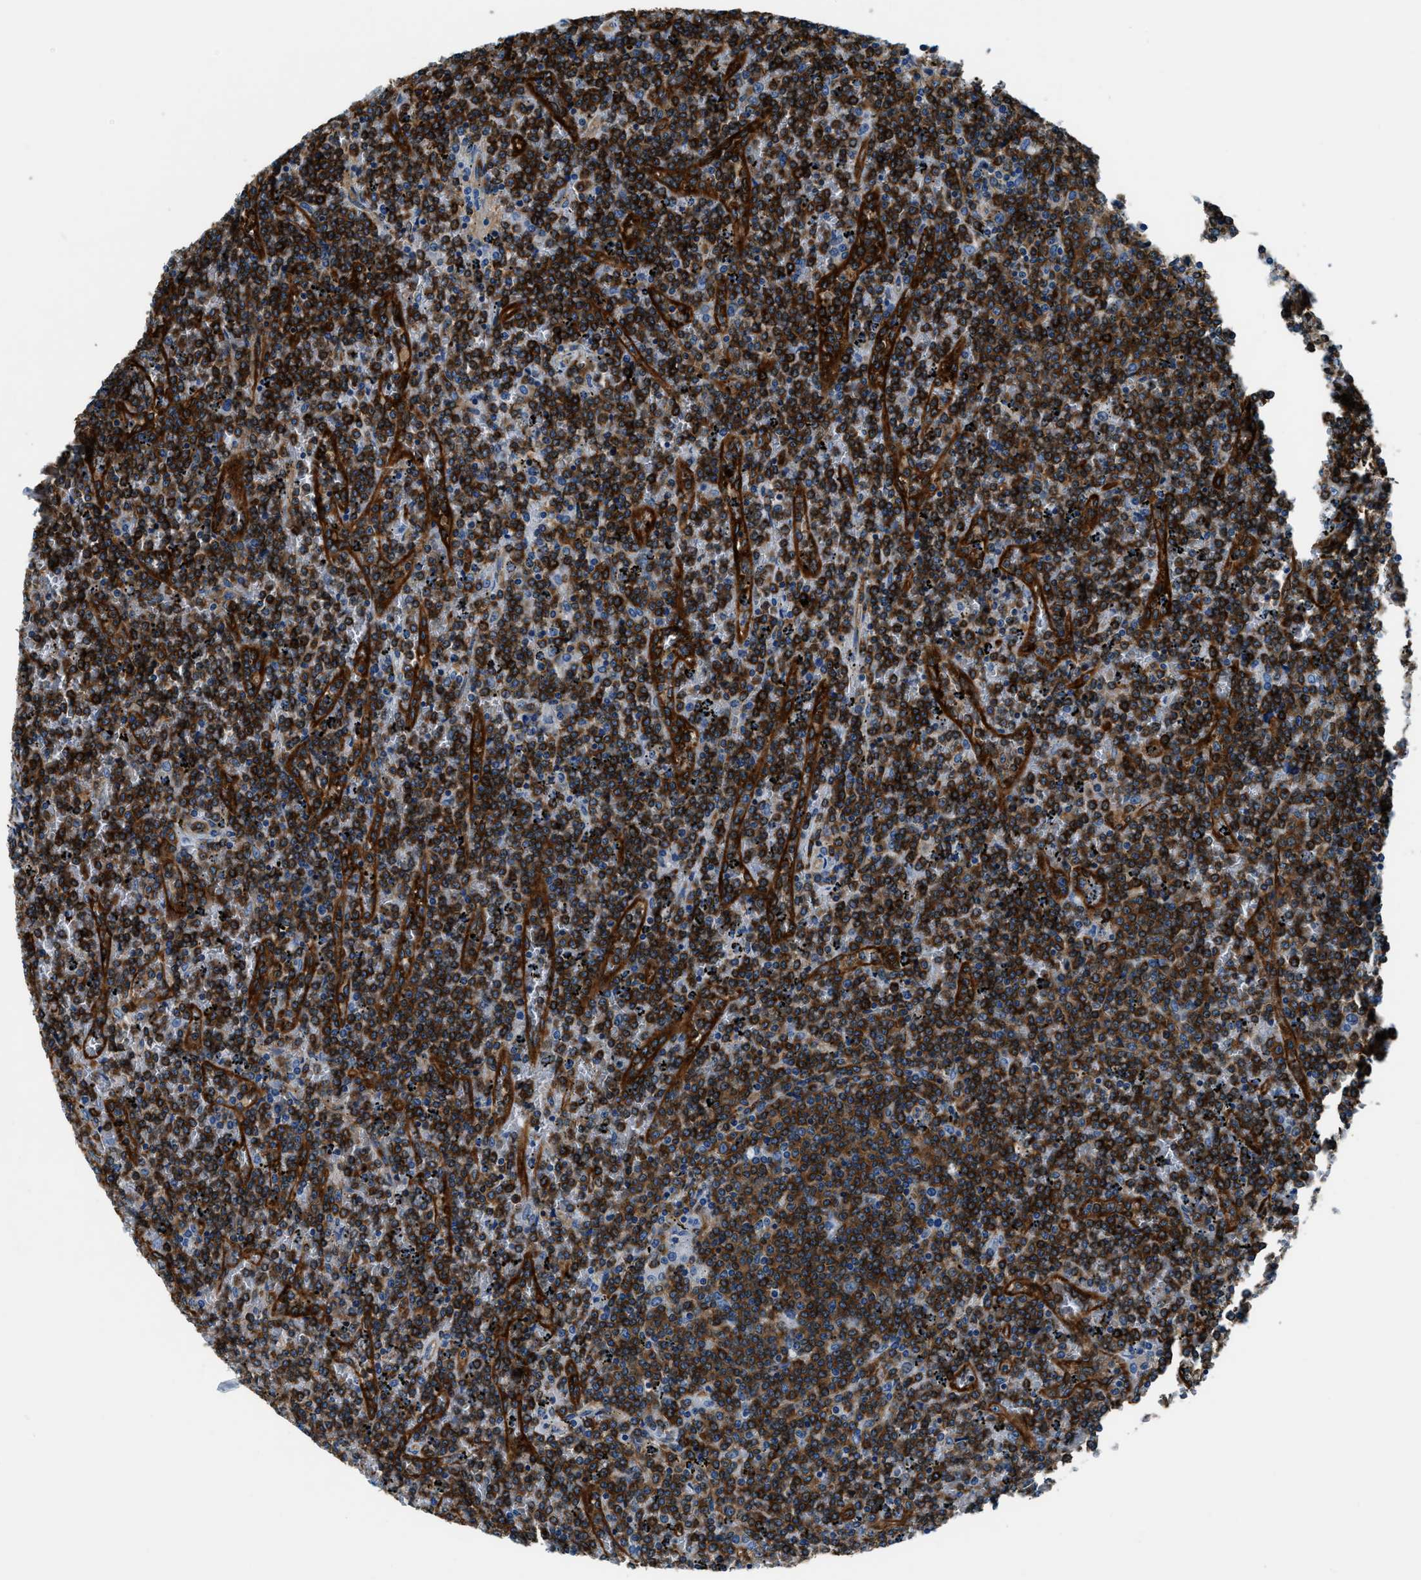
{"staining": {"intensity": "strong", "quantity": ">75%", "location": "cytoplasmic/membranous"}, "tissue": "lymphoma", "cell_type": "Tumor cells", "image_type": "cancer", "snomed": [{"axis": "morphology", "description": "Malignant lymphoma, non-Hodgkin's type, Low grade"}, {"axis": "topography", "description": "Spleen"}], "caption": "Immunohistochemistry (IHC) histopathology image of neoplastic tissue: human low-grade malignant lymphoma, non-Hodgkin's type stained using immunohistochemistry (IHC) reveals high levels of strong protein expression localized specifically in the cytoplasmic/membranous of tumor cells, appearing as a cytoplasmic/membranous brown color.", "gene": "EEA1", "patient": {"sex": "female", "age": 19}}